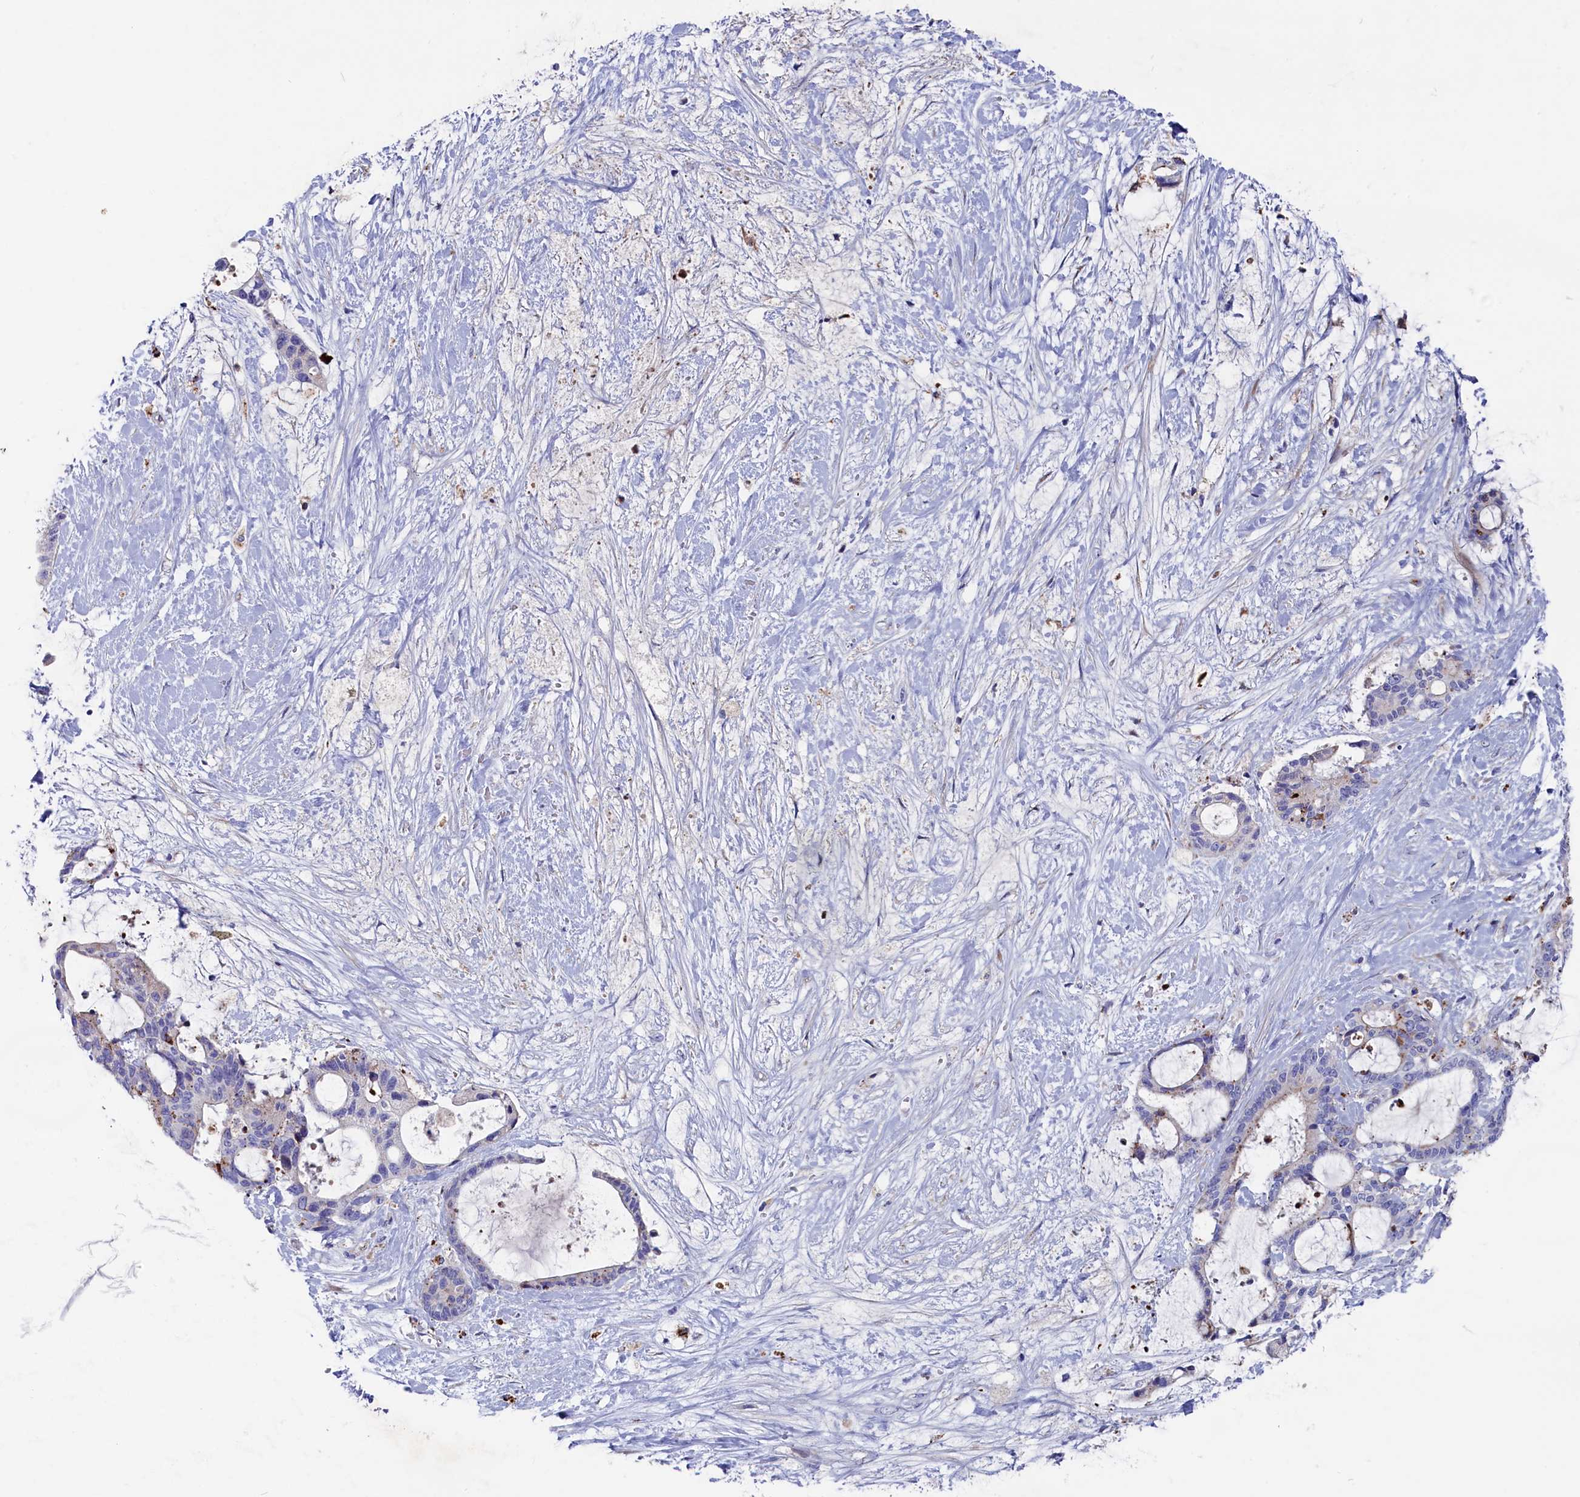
{"staining": {"intensity": "strong", "quantity": "<25%", "location": "cytoplasmic/membranous"}, "tissue": "liver cancer", "cell_type": "Tumor cells", "image_type": "cancer", "snomed": [{"axis": "morphology", "description": "Normal tissue, NOS"}, {"axis": "morphology", "description": "Cholangiocarcinoma"}, {"axis": "topography", "description": "Liver"}, {"axis": "topography", "description": "Peripheral nerve tissue"}], "caption": "Tumor cells exhibit medium levels of strong cytoplasmic/membranous positivity in approximately <25% of cells in cholangiocarcinoma (liver).", "gene": "NUDT7", "patient": {"sex": "female", "age": 73}}